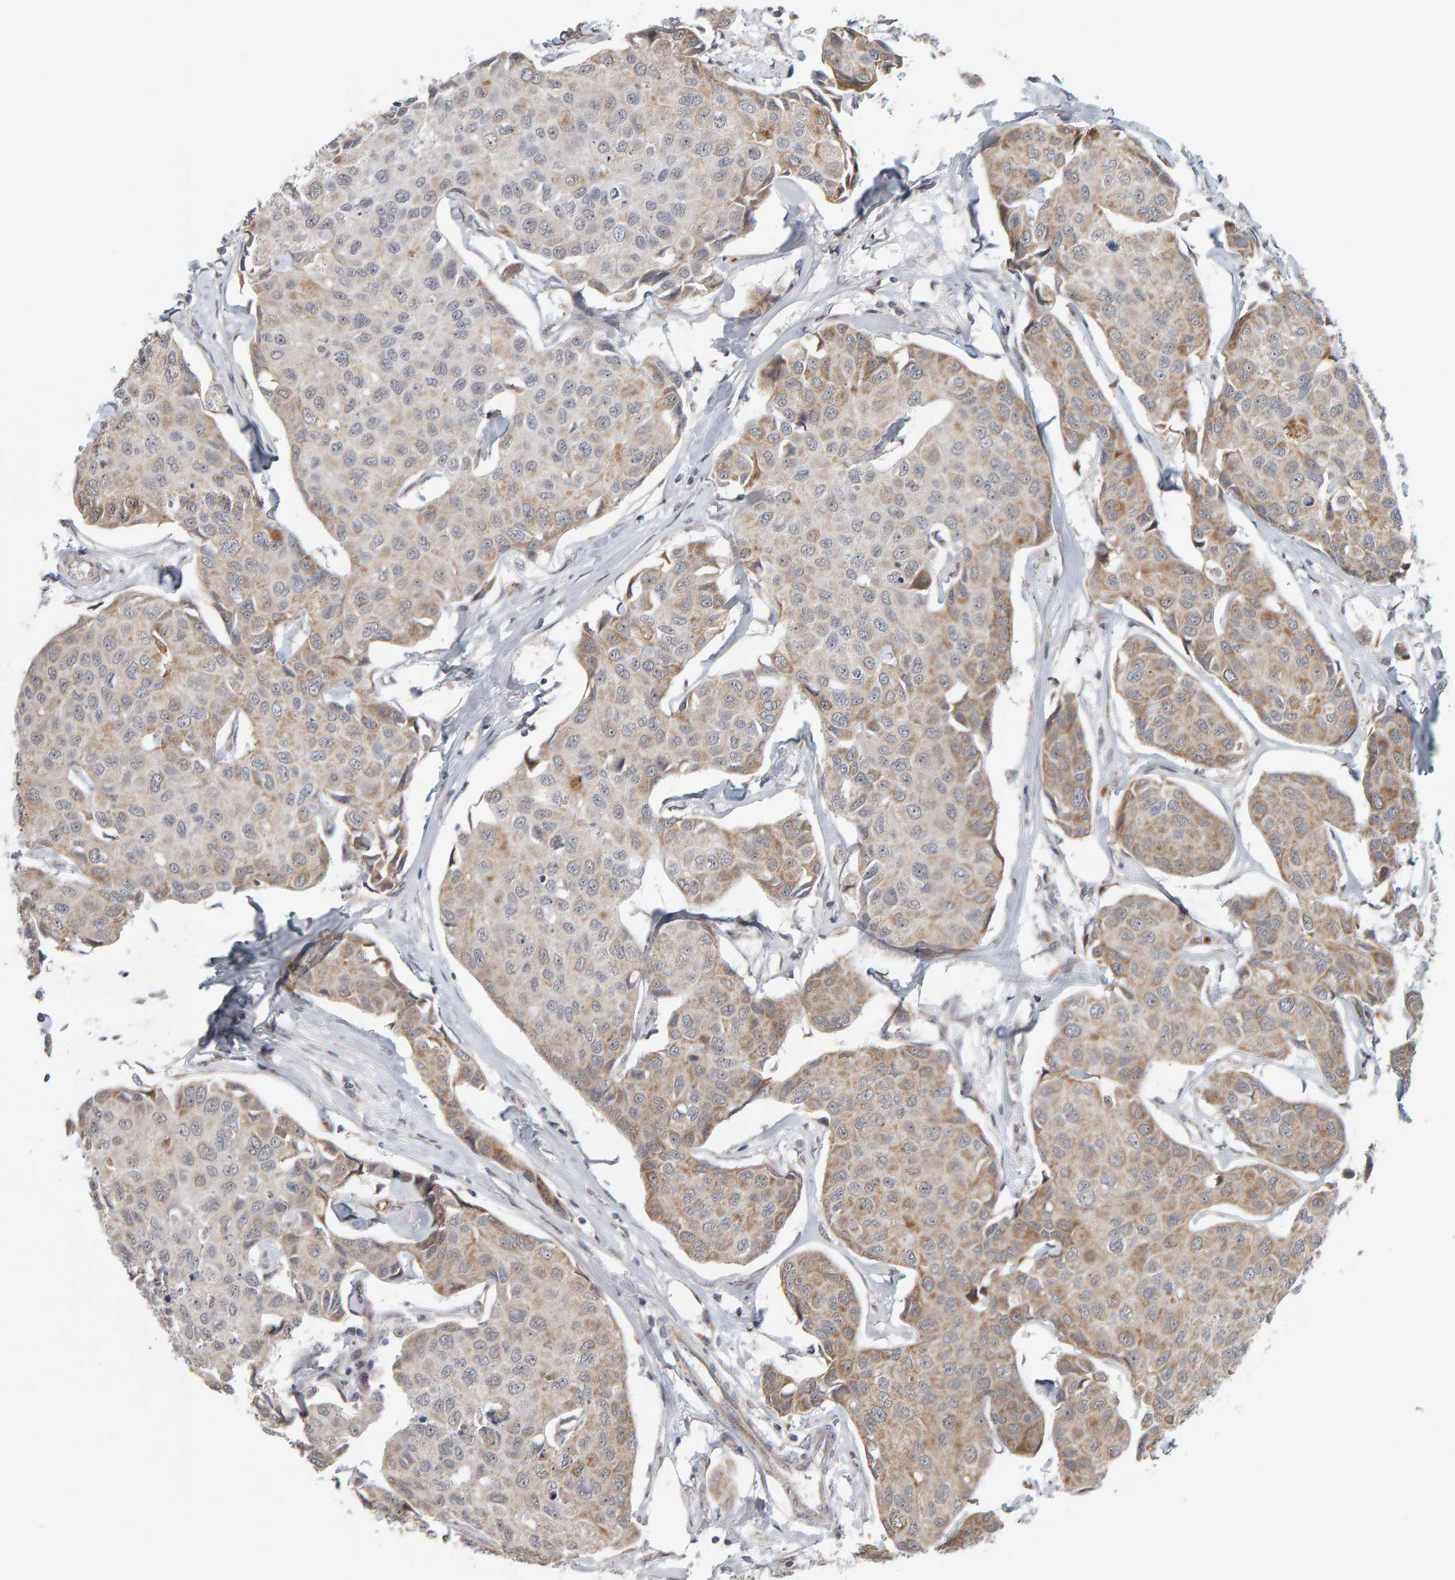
{"staining": {"intensity": "moderate", "quantity": "25%-75%", "location": "cytoplasmic/membranous"}, "tissue": "breast cancer", "cell_type": "Tumor cells", "image_type": "cancer", "snomed": [{"axis": "morphology", "description": "Duct carcinoma"}, {"axis": "topography", "description": "Breast"}], "caption": "Moderate cytoplasmic/membranous protein expression is appreciated in approximately 25%-75% of tumor cells in intraductal carcinoma (breast). (DAB (3,3'-diaminobenzidine) IHC, brown staining for protein, blue staining for nuclei).", "gene": "DAP3", "patient": {"sex": "female", "age": 80}}